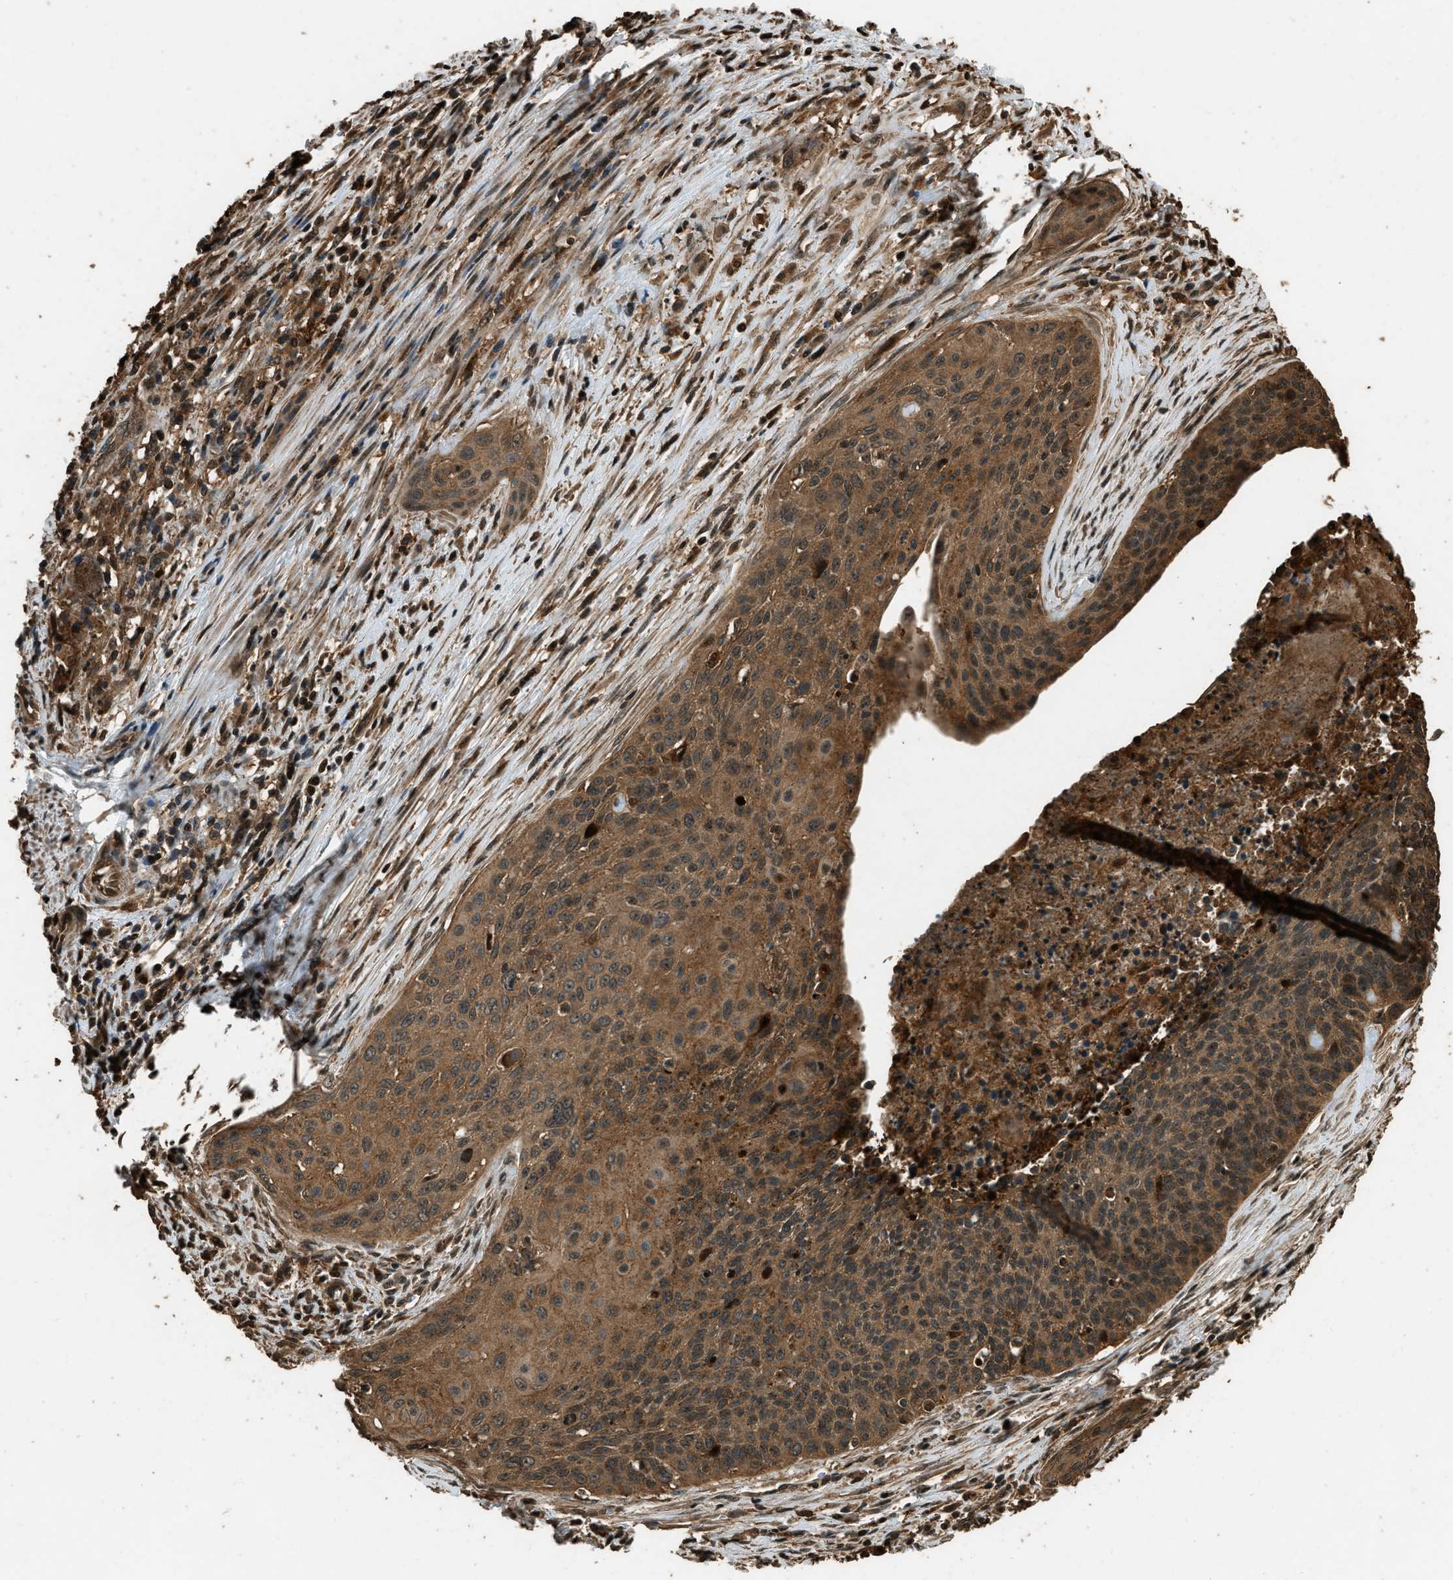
{"staining": {"intensity": "moderate", "quantity": ">75%", "location": "cytoplasmic/membranous"}, "tissue": "cervical cancer", "cell_type": "Tumor cells", "image_type": "cancer", "snomed": [{"axis": "morphology", "description": "Squamous cell carcinoma, NOS"}, {"axis": "topography", "description": "Cervix"}], "caption": "A brown stain shows moderate cytoplasmic/membranous positivity of a protein in human squamous cell carcinoma (cervical) tumor cells.", "gene": "RAP2A", "patient": {"sex": "female", "age": 55}}